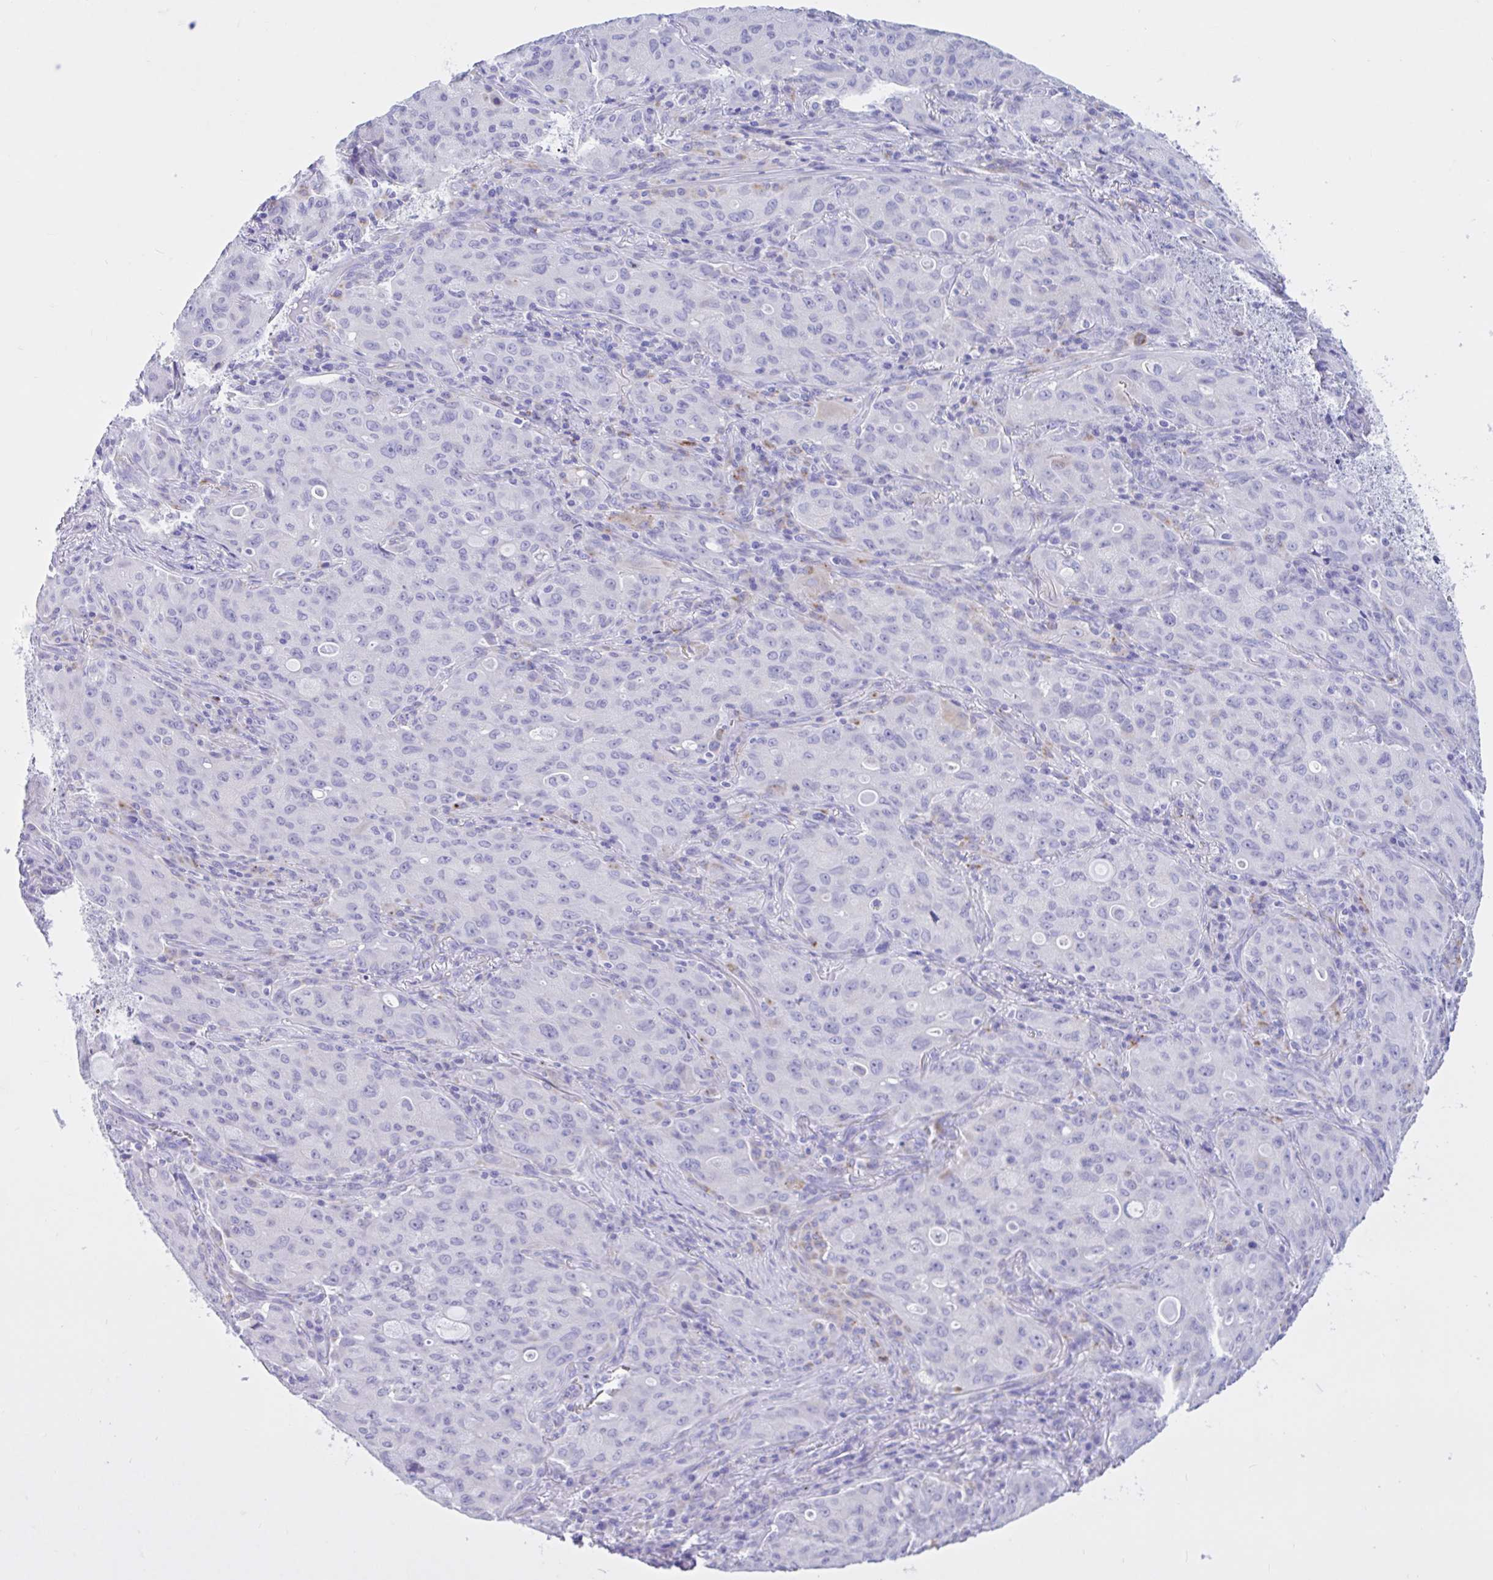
{"staining": {"intensity": "negative", "quantity": "none", "location": "none"}, "tissue": "lung cancer", "cell_type": "Tumor cells", "image_type": "cancer", "snomed": [{"axis": "morphology", "description": "Adenocarcinoma, NOS"}, {"axis": "topography", "description": "Lung"}], "caption": "A high-resolution histopathology image shows immunohistochemistry staining of lung adenocarcinoma, which reveals no significant staining in tumor cells.", "gene": "OR4N4", "patient": {"sex": "female", "age": 44}}